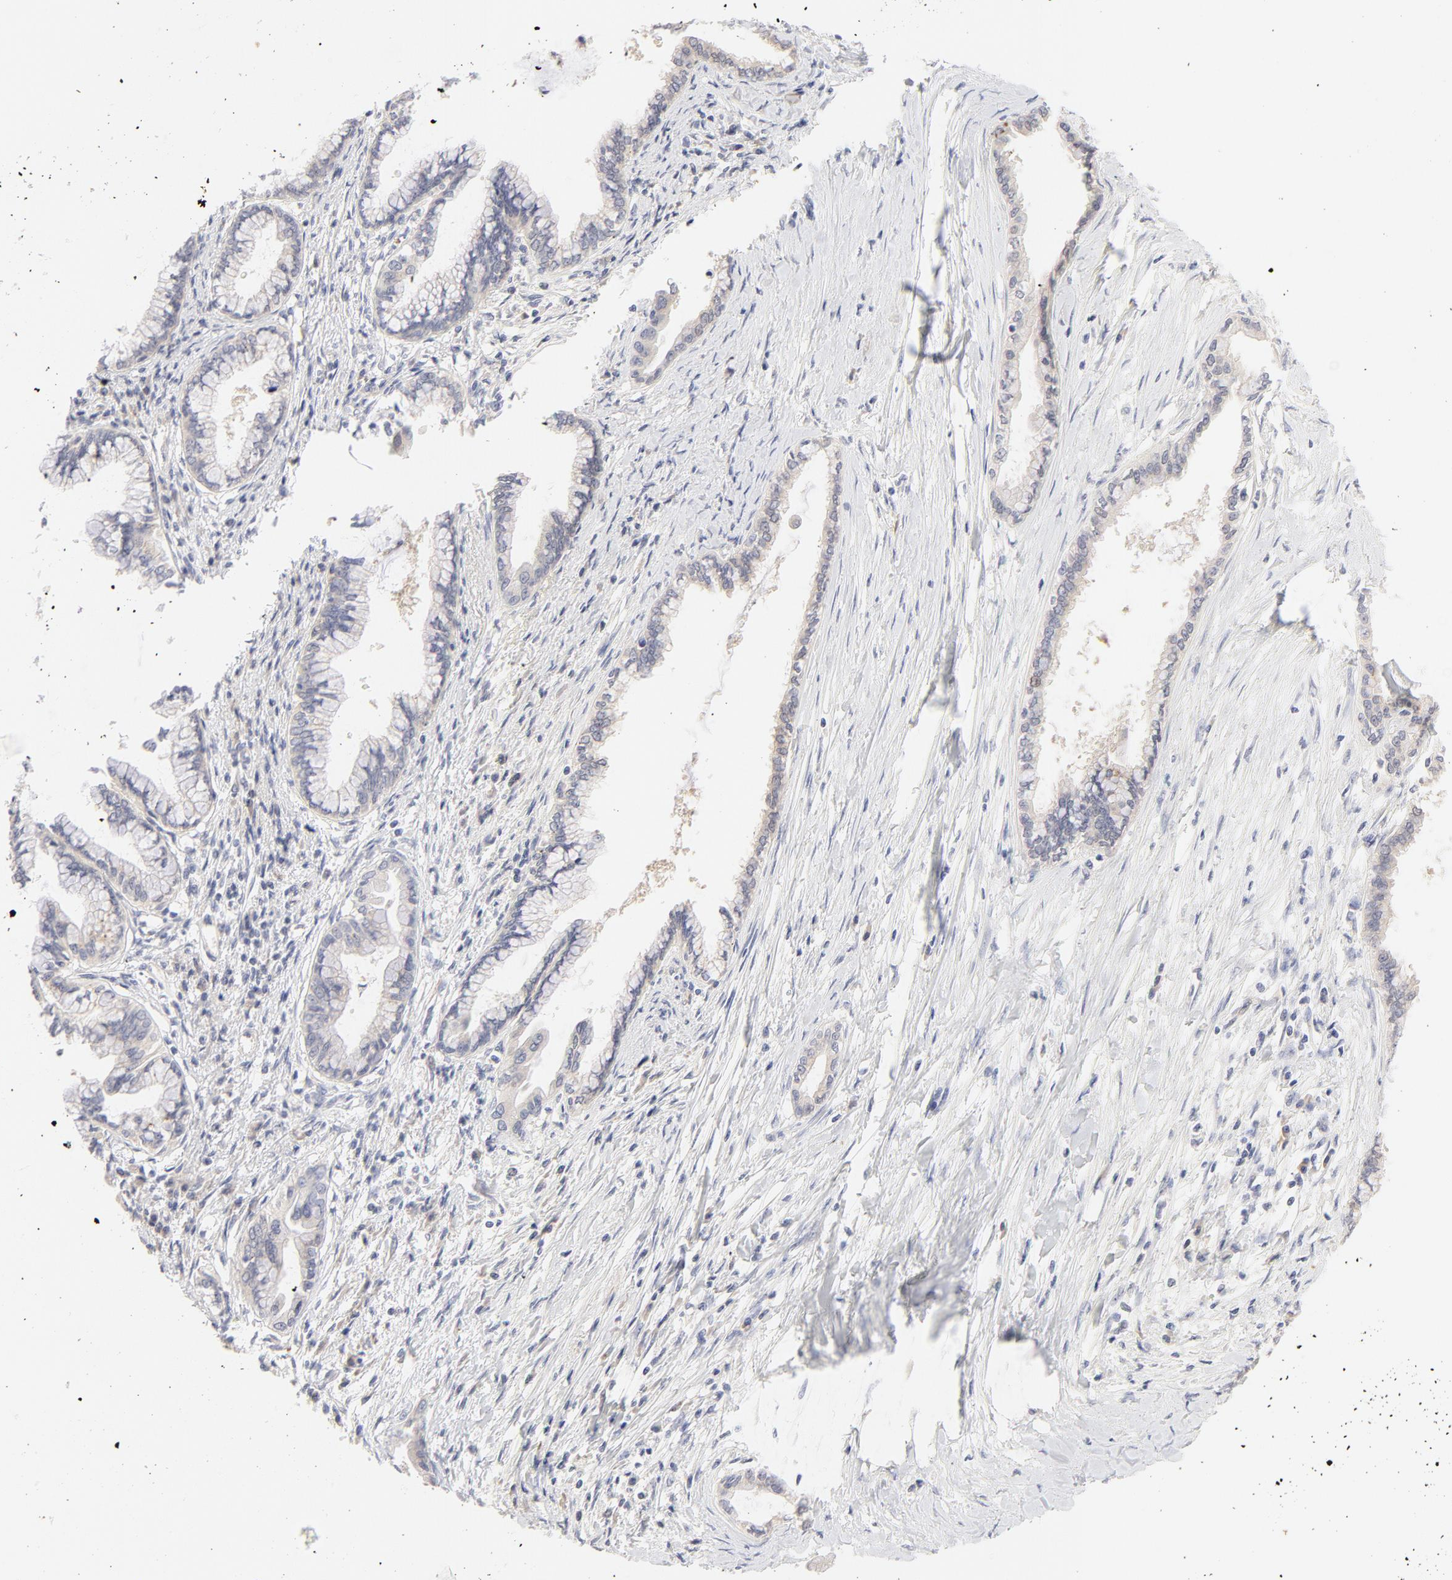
{"staining": {"intensity": "negative", "quantity": "none", "location": "none"}, "tissue": "pancreatic cancer", "cell_type": "Tumor cells", "image_type": "cancer", "snomed": [{"axis": "morphology", "description": "Adenocarcinoma, NOS"}, {"axis": "topography", "description": "Pancreas"}], "caption": "Protein analysis of pancreatic cancer (adenocarcinoma) shows no significant staining in tumor cells. (Immunohistochemistry, brightfield microscopy, high magnification).", "gene": "NKX2-2", "patient": {"sex": "female", "age": 64}}